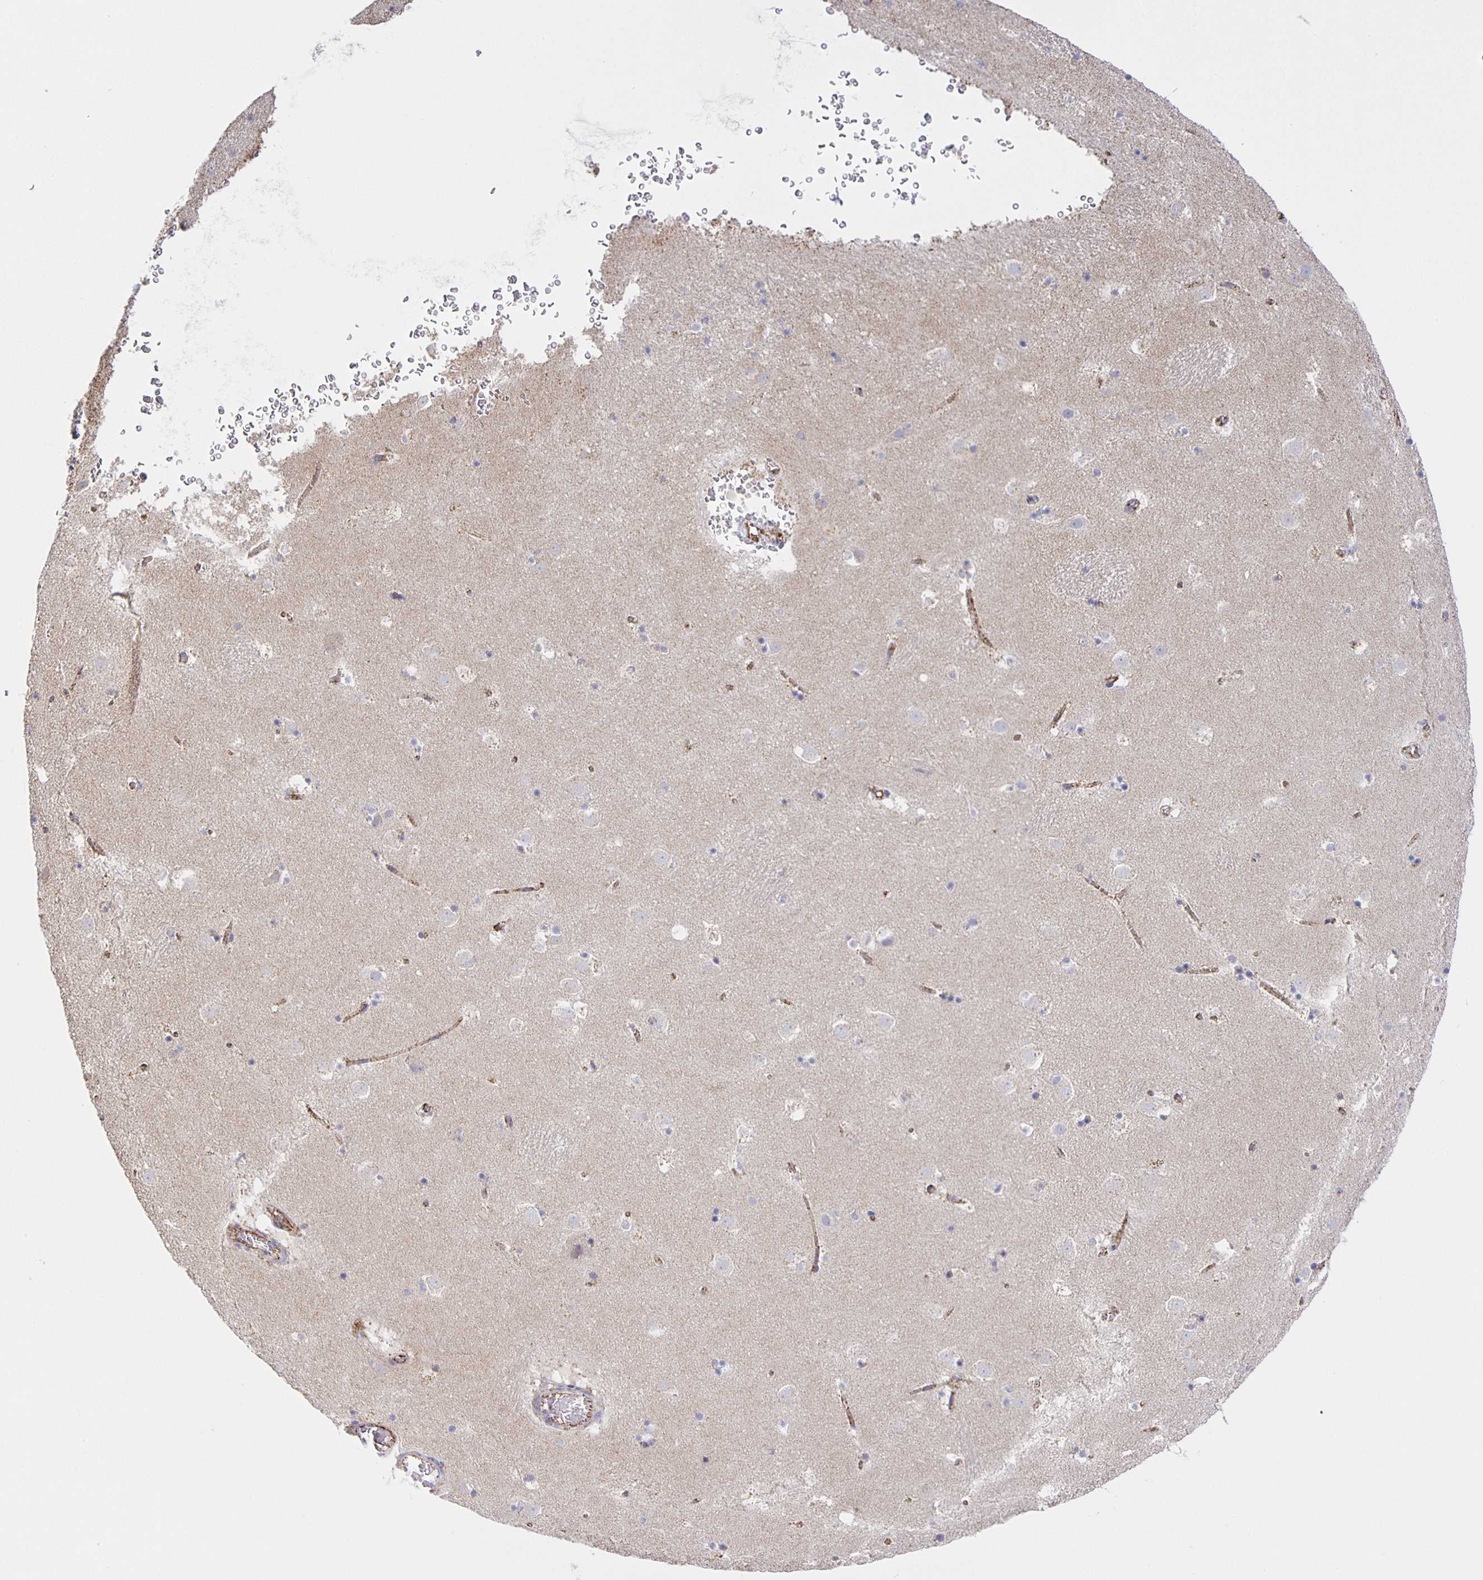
{"staining": {"intensity": "negative", "quantity": "none", "location": "none"}, "tissue": "caudate", "cell_type": "Glial cells", "image_type": "normal", "snomed": [{"axis": "morphology", "description": "Normal tissue, NOS"}, {"axis": "topography", "description": "Lateral ventricle wall"}], "caption": "Immunohistochemistry (IHC) histopathology image of normal caudate: human caudate stained with DAB displays no significant protein staining in glial cells. (DAB (3,3'-diaminobenzidine) immunohistochemistry (IHC), high magnification).", "gene": "JMJD4", "patient": {"sex": "male", "age": 37}}